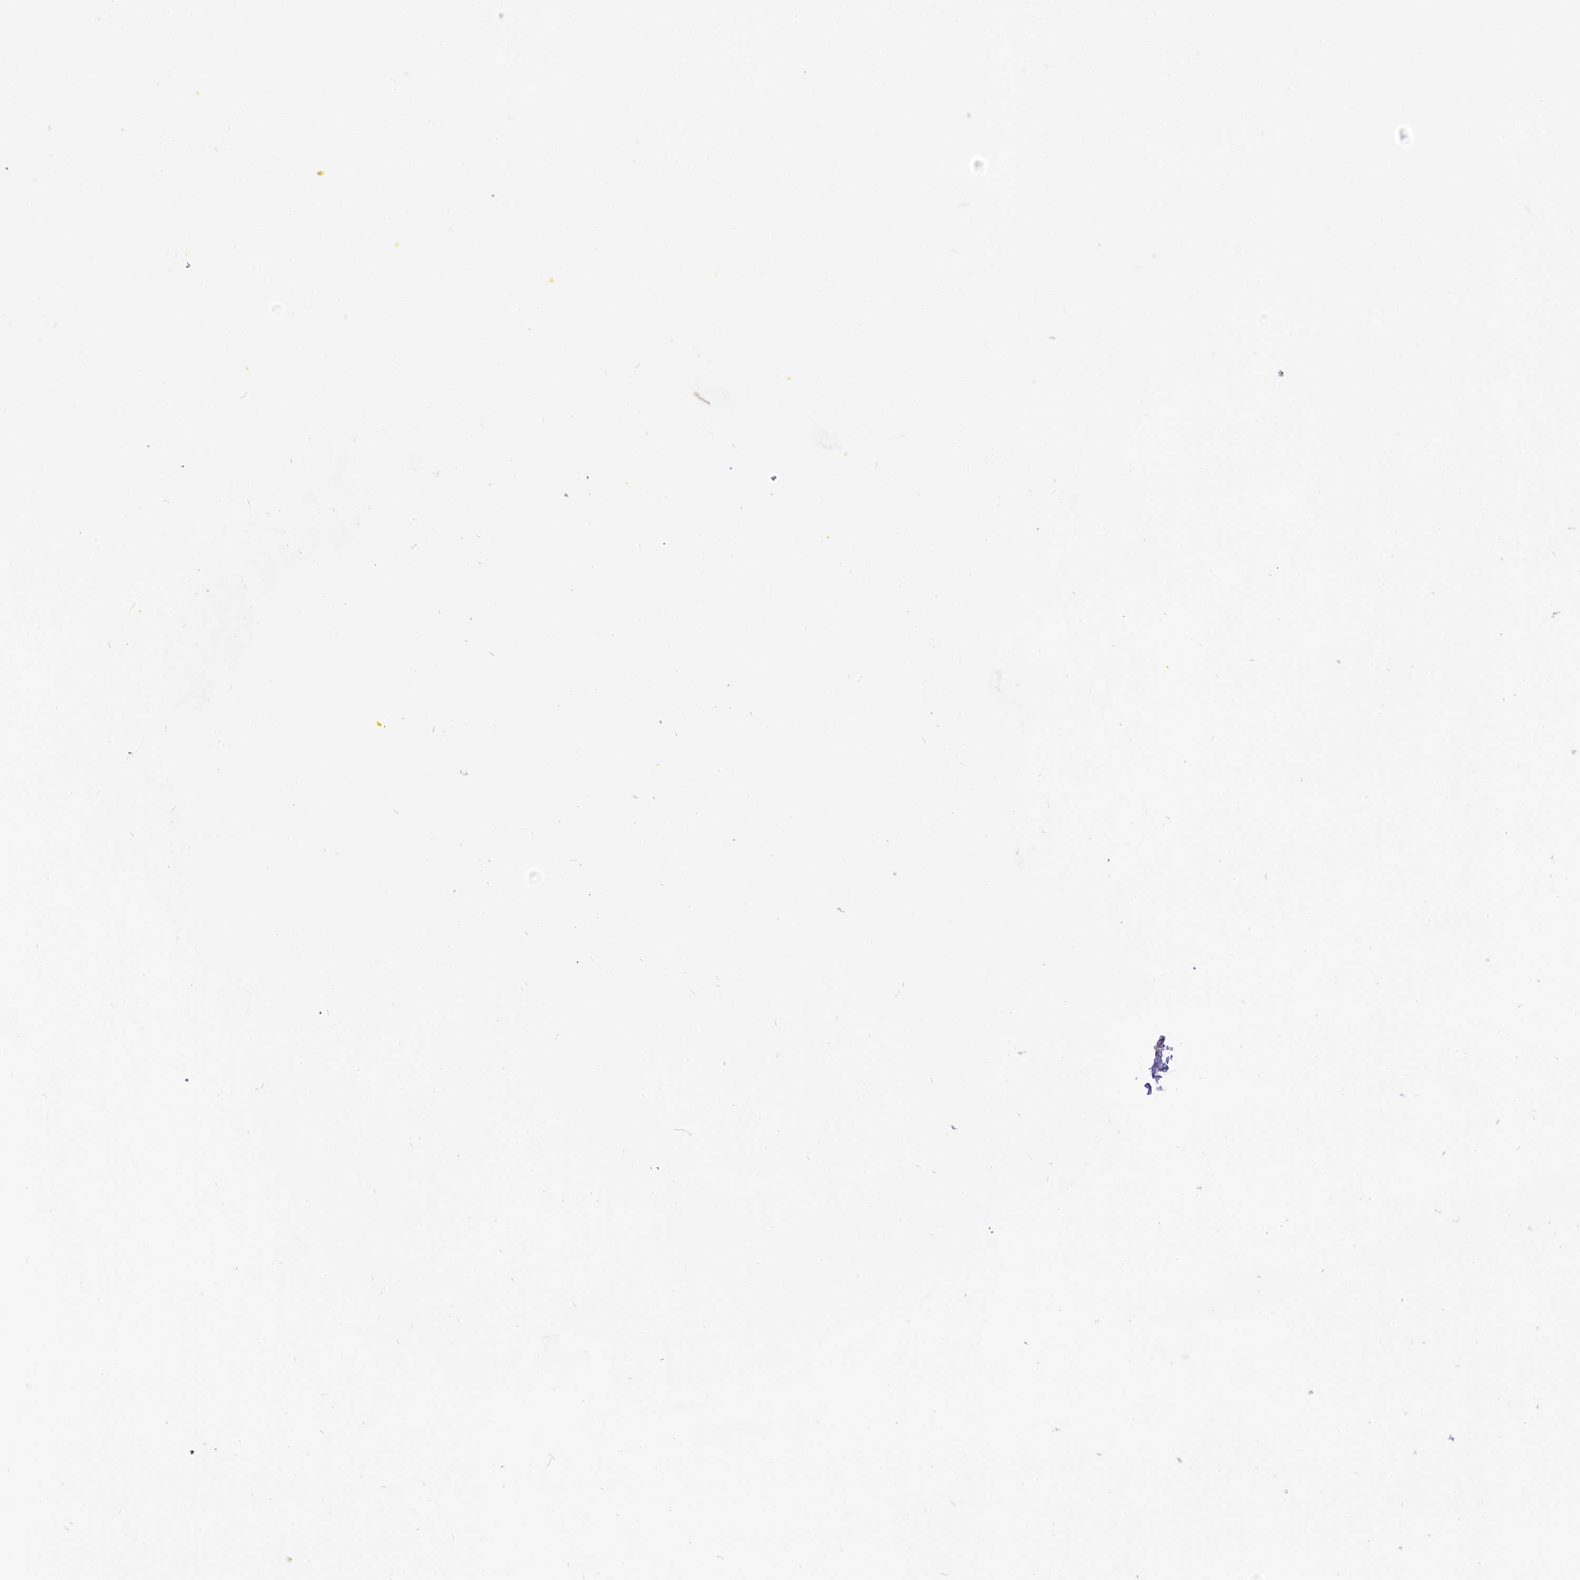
{"staining": {"intensity": "strong", "quantity": ">75%", "location": "cytoplasmic/membranous"}, "tissue": "prostate cancer", "cell_type": "Tumor cells", "image_type": "cancer", "snomed": [{"axis": "morphology", "description": "Adenocarcinoma, High grade"}, {"axis": "topography", "description": "Prostate"}], "caption": "Immunohistochemical staining of human prostate cancer exhibits high levels of strong cytoplasmic/membranous protein staining in approximately >75% of tumor cells.", "gene": "SEPTIN9", "patient": {"sex": "male", "age": 56}}